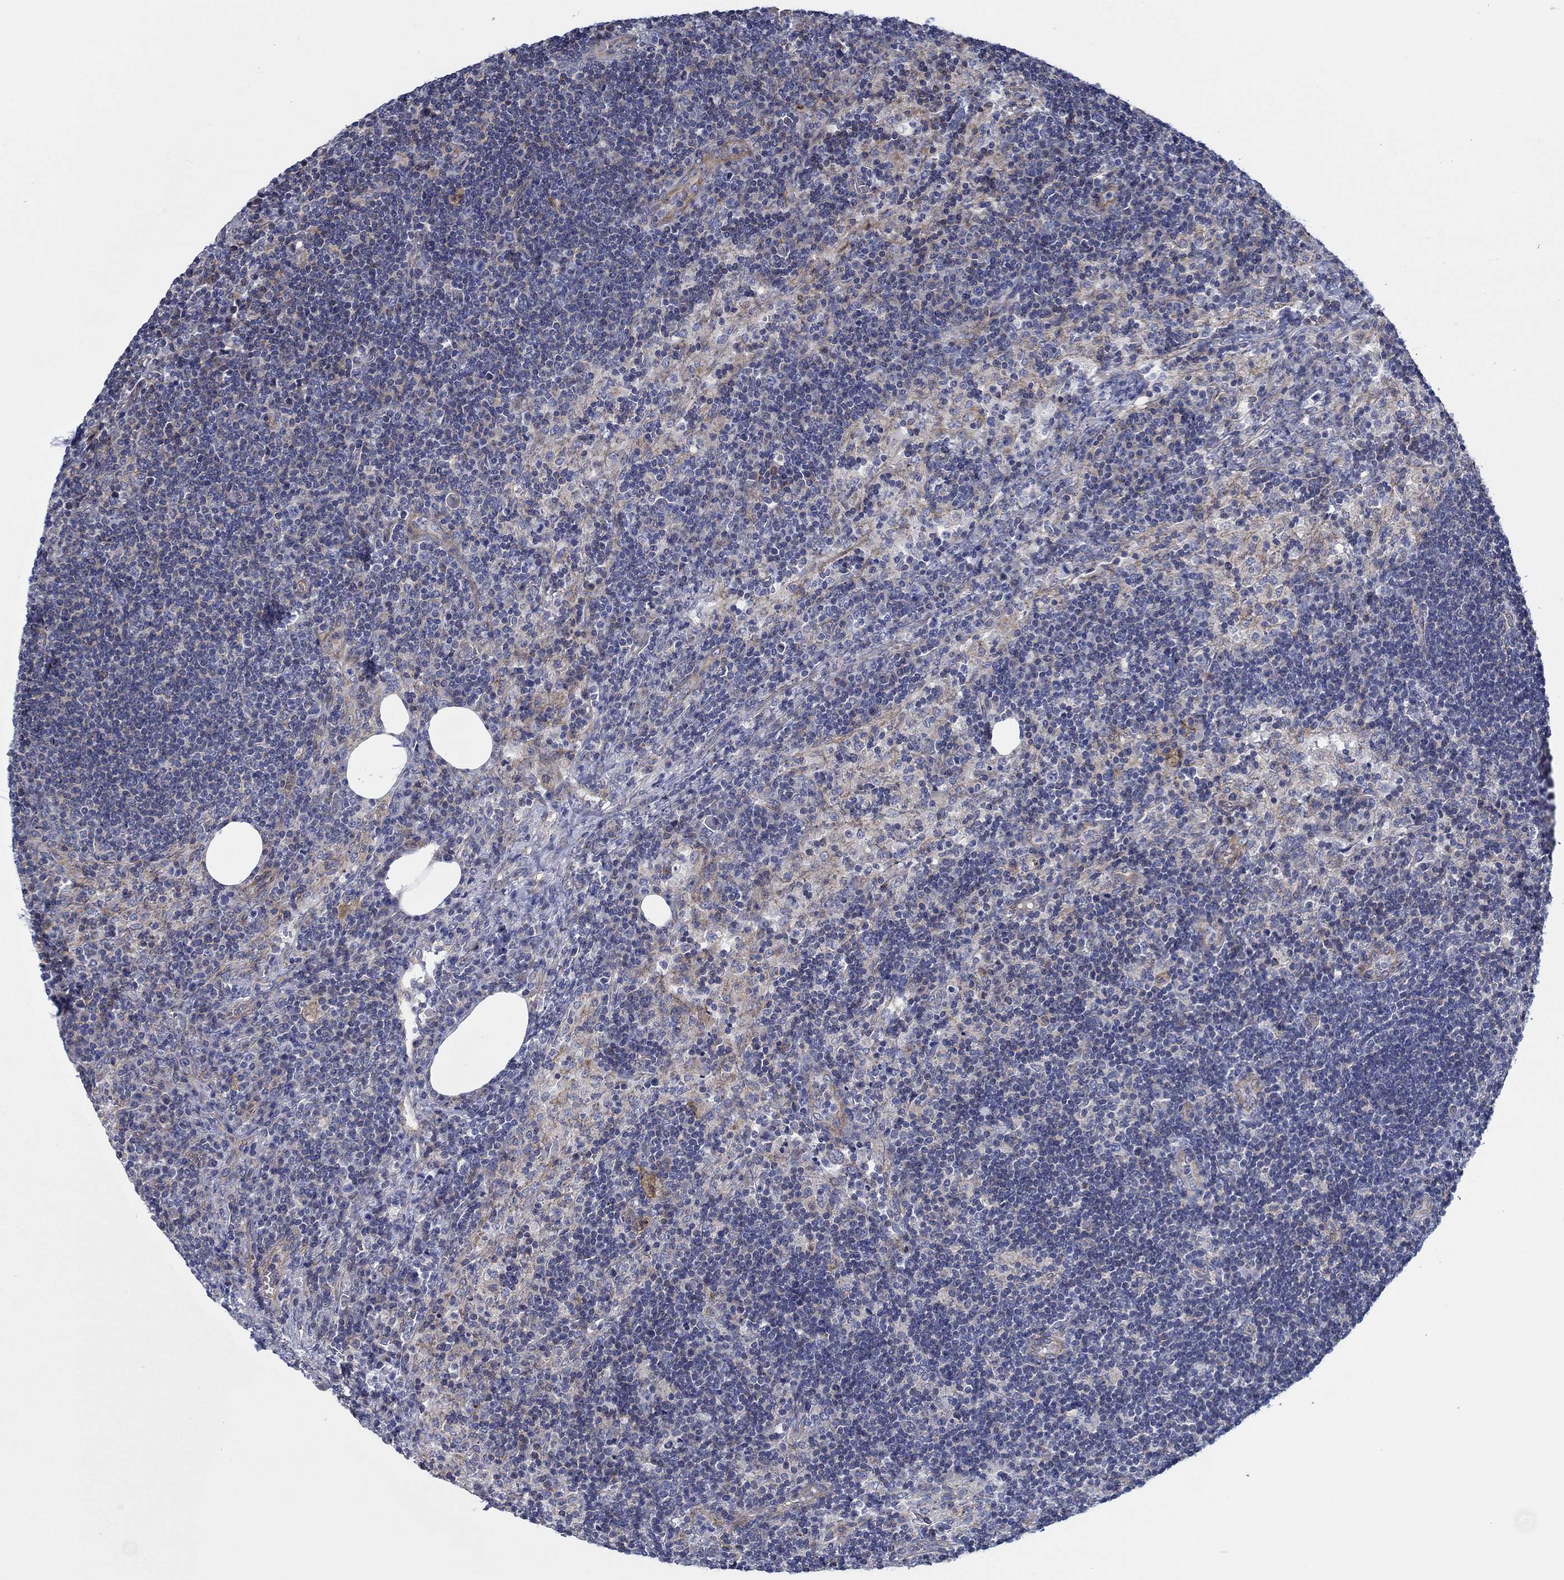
{"staining": {"intensity": "negative", "quantity": "none", "location": "none"}, "tissue": "lymph node", "cell_type": "Germinal center cells", "image_type": "normal", "snomed": [{"axis": "morphology", "description": "Normal tissue, NOS"}, {"axis": "topography", "description": "Lymph node"}], "caption": "High magnification brightfield microscopy of benign lymph node stained with DAB (brown) and counterstained with hematoxylin (blue): germinal center cells show no significant expression. (DAB (3,3'-diaminobenzidine) immunohistochemistry (IHC) visualized using brightfield microscopy, high magnification).", "gene": "FMN1", "patient": {"sex": "male", "age": 63}}